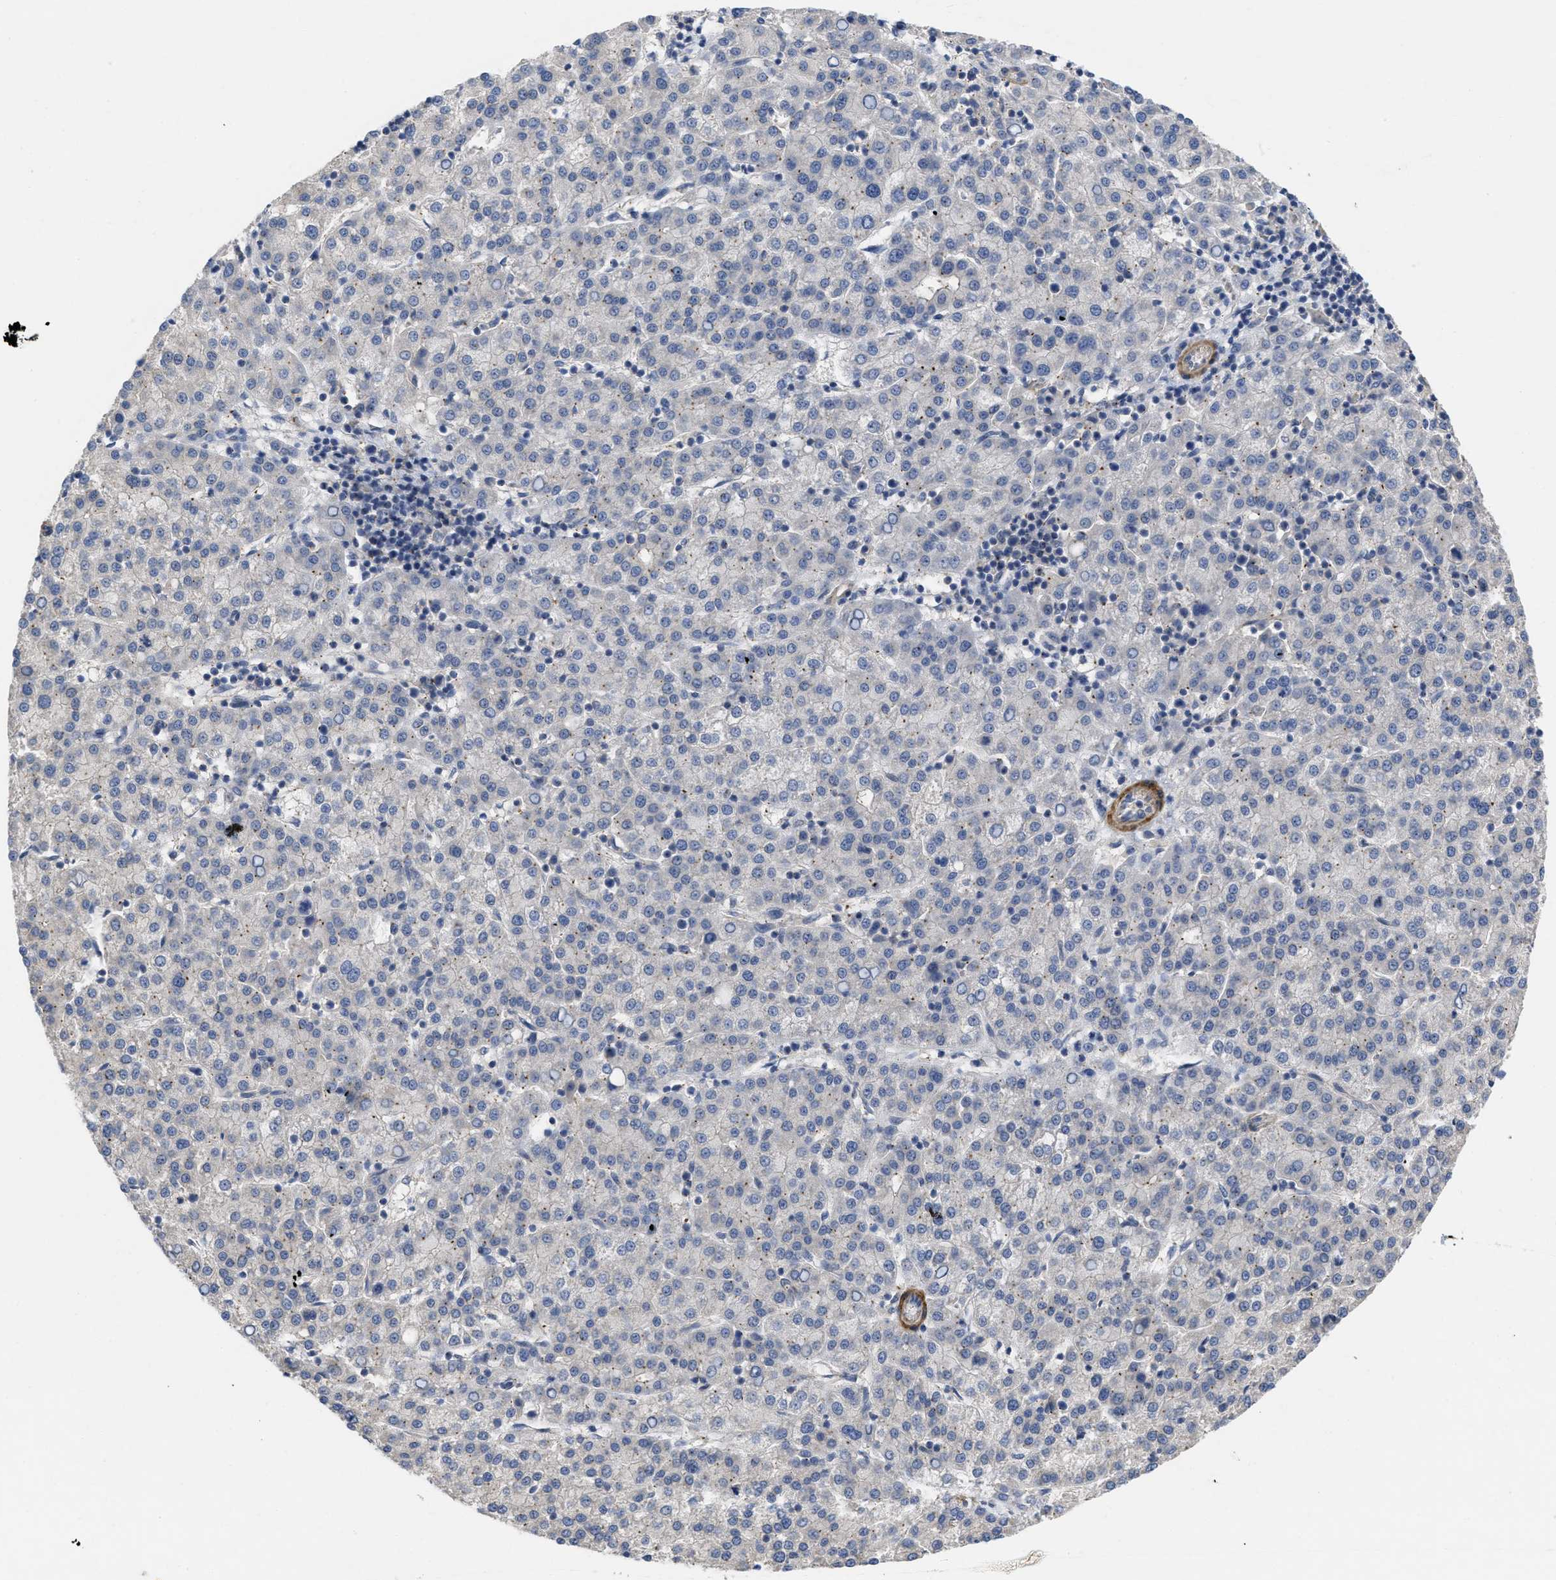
{"staining": {"intensity": "negative", "quantity": "none", "location": "none"}, "tissue": "liver cancer", "cell_type": "Tumor cells", "image_type": "cancer", "snomed": [{"axis": "morphology", "description": "Carcinoma, Hepatocellular, NOS"}, {"axis": "topography", "description": "Liver"}], "caption": "IHC of liver cancer reveals no expression in tumor cells.", "gene": "ARHGEF26", "patient": {"sex": "female", "age": 58}}